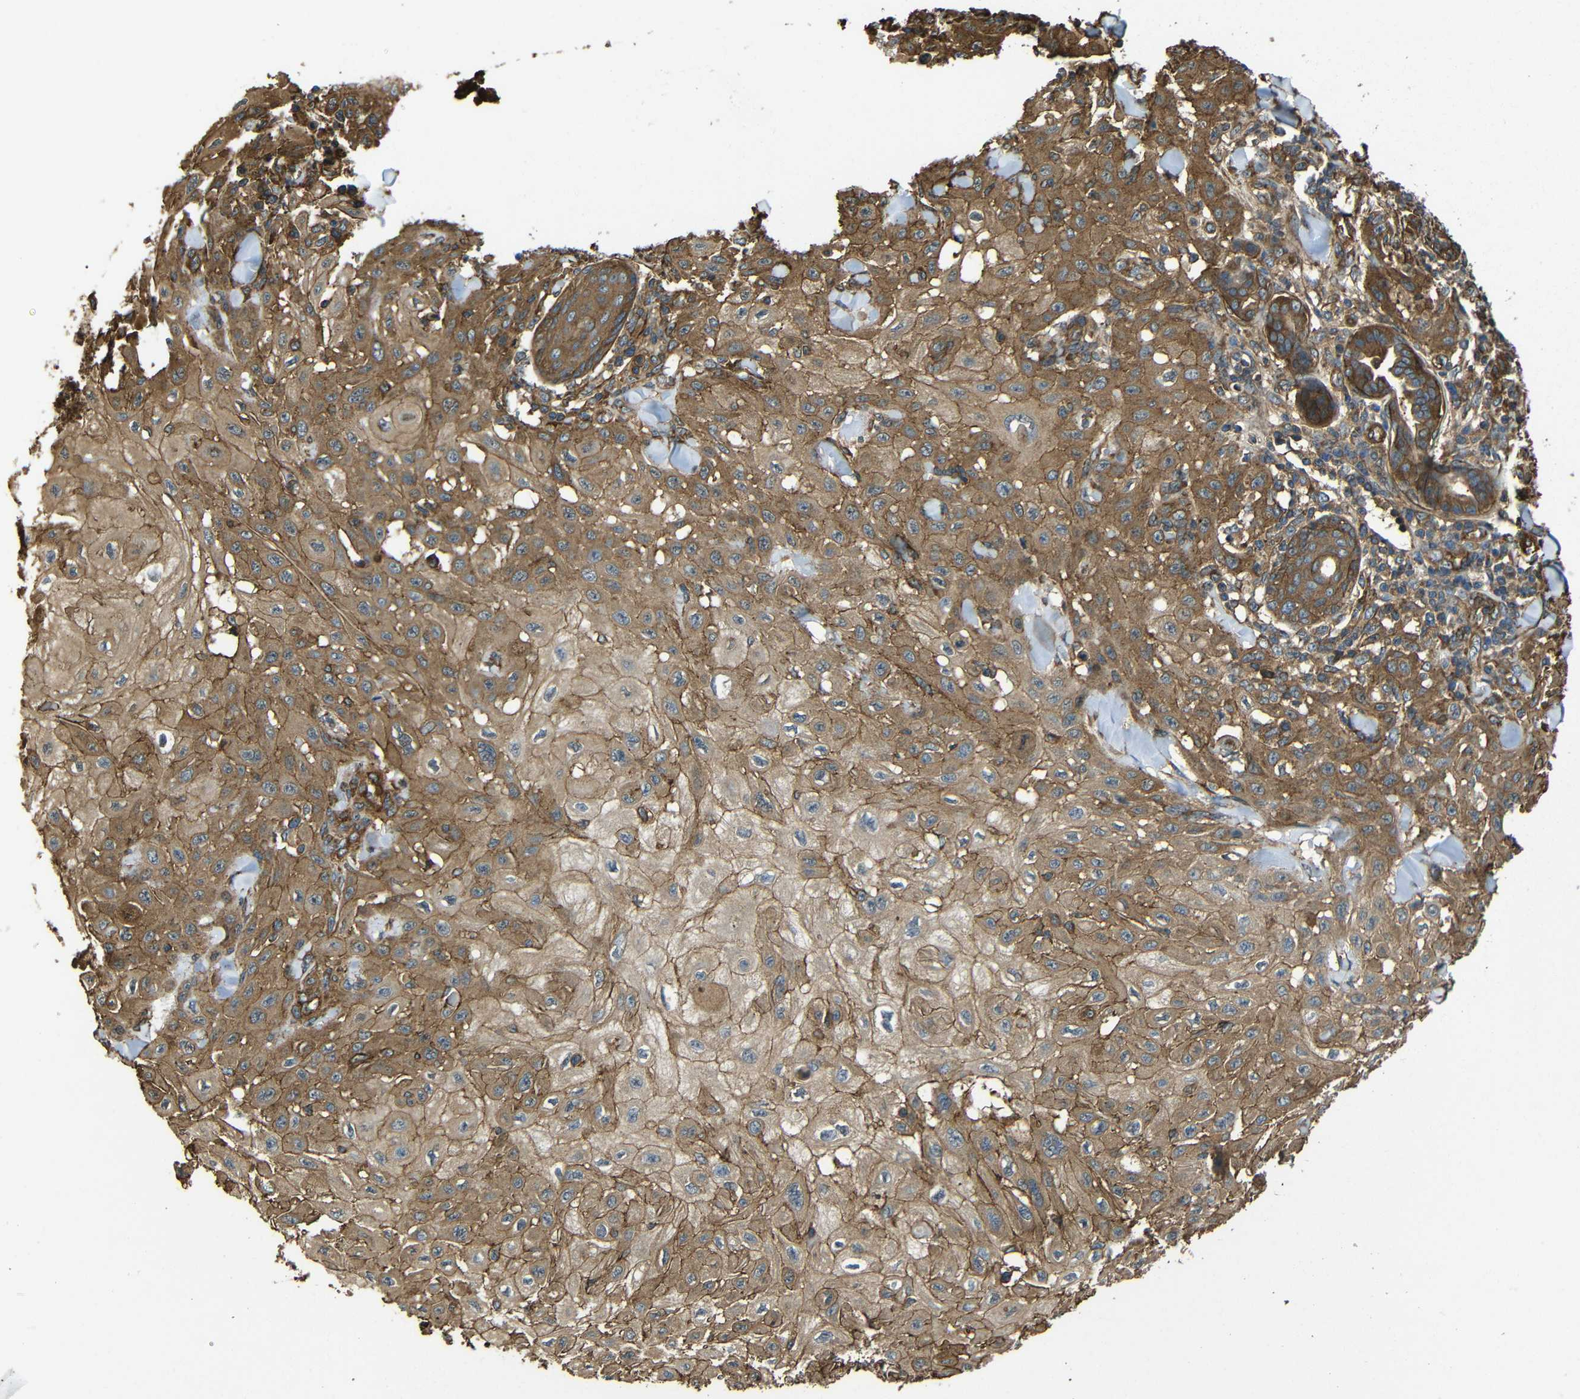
{"staining": {"intensity": "moderate", "quantity": ">75%", "location": "cytoplasmic/membranous"}, "tissue": "skin cancer", "cell_type": "Tumor cells", "image_type": "cancer", "snomed": [{"axis": "morphology", "description": "Squamous cell carcinoma, NOS"}, {"axis": "topography", "description": "Skin"}], "caption": "Skin cancer (squamous cell carcinoma) was stained to show a protein in brown. There is medium levels of moderate cytoplasmic/membranous expression in about >75% of tumor cells. The staining is performed using DAB (3,3'-diaminobenzidine) brown chromogen to label protein expression. The nuclei are counter-stained blue using hematoxylin.", "gene": "PTCH1", "patient": {"sex": "male", "age": 24}}